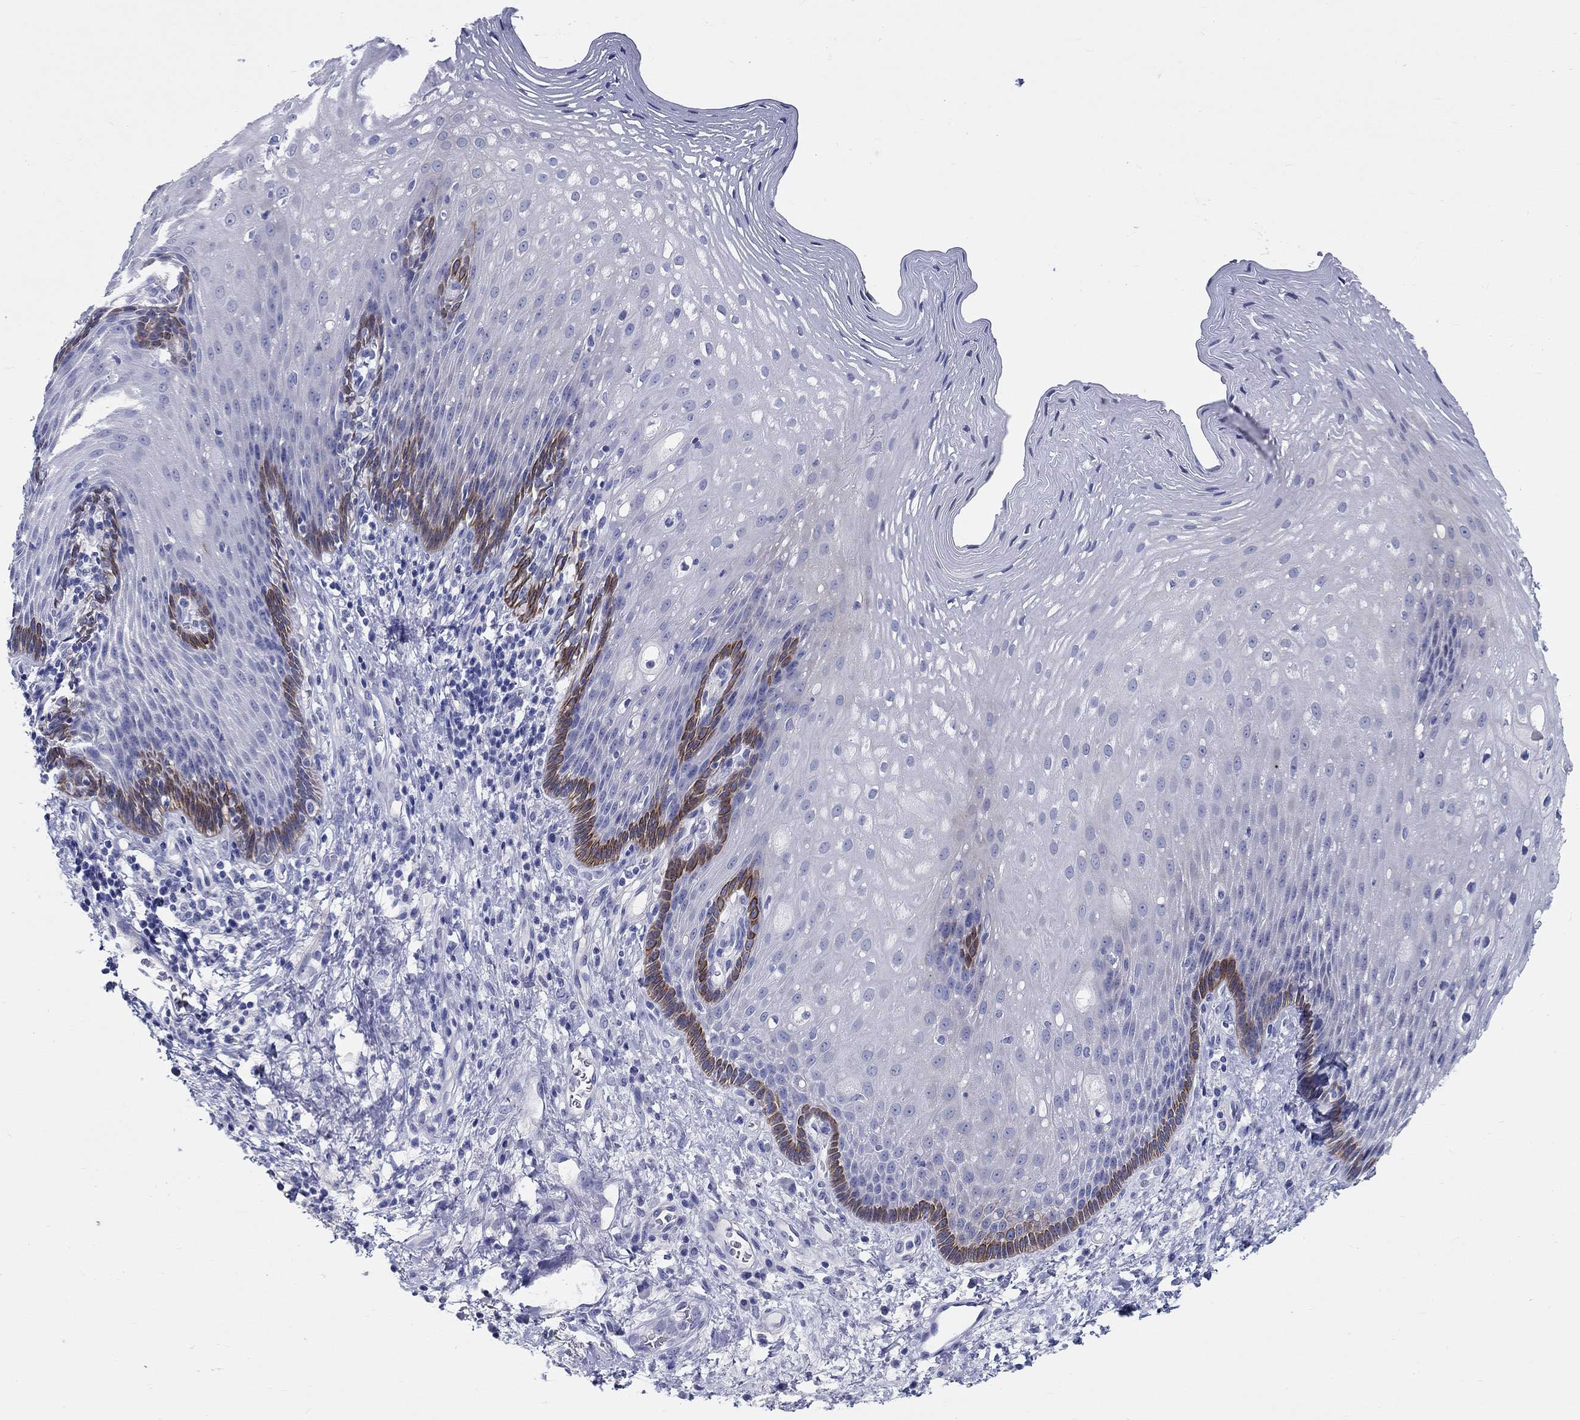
{"staining": {"intensity": "strong", "quantity": "<25%", "location": "cytoplasmic/membranous"}, "tissue": "esophagus", "cell_type": "Squamous epithelial cells", "image_type": "normal", "snomed": [{"axis": "morphology", "description": "Normal tissue, NOS"}, {"axis": "topography", "description": "Esophagus"}], "caption": "A brown stain highlights strong cytoplasmic/membranous positivity of a protein in squamous epithelial cells of normal esophagus. (DAB (3,3'-diaminobenzidine) IHC, brown staining for protein, blue staining for nuclei).", "gene": "RAP1GAP", "patient": {"sex": "male", "age": 76}}